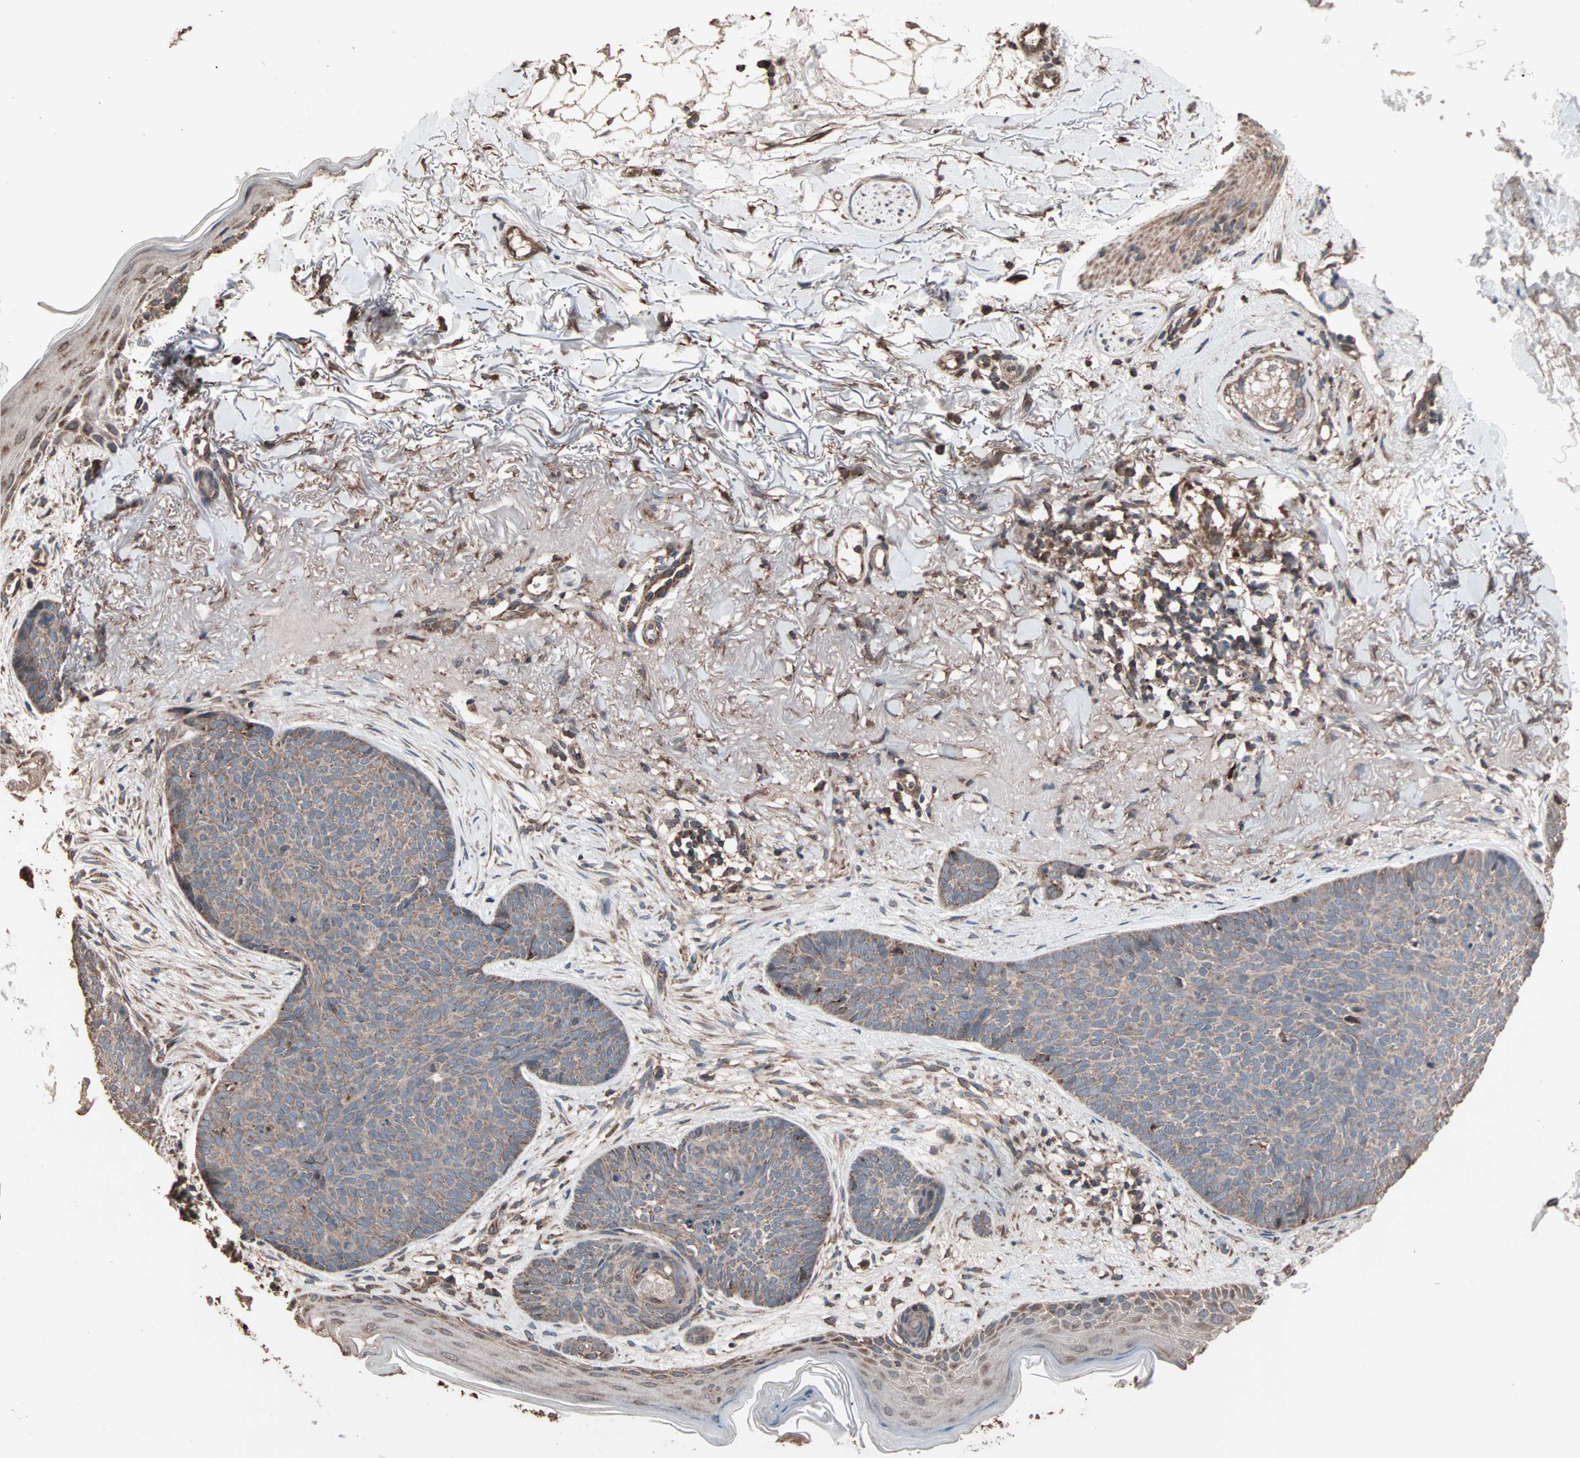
{"staining": {"intensity": "moderate", "quantity": ">75%", "location": "cytoplasmic/membranous"}, "tissue": "skin cancer", "cell_type": "Tumor cells", "image_type": "cancer", "snomed": [{"axis": "morphology", "description": "Normal tissue, NOS"}, {"axis": "morphology", "description": "Basal cell carcinoma"}, {"axis": "topography", "description": "Skin"}], "caption": "Immunohistochemistry image of neoplastic tissue: human skin basal cell carcinoma stained using immunohistochemistry (IHC) reveals medium levels of moderate protein expression localized specifically in the cytoplasmic/membranous of tumor cells, appearing as a cytoplasmic/membranous brown color.", "gene": "MRPL2", "patient": {"sex": "female", "age": 70}}